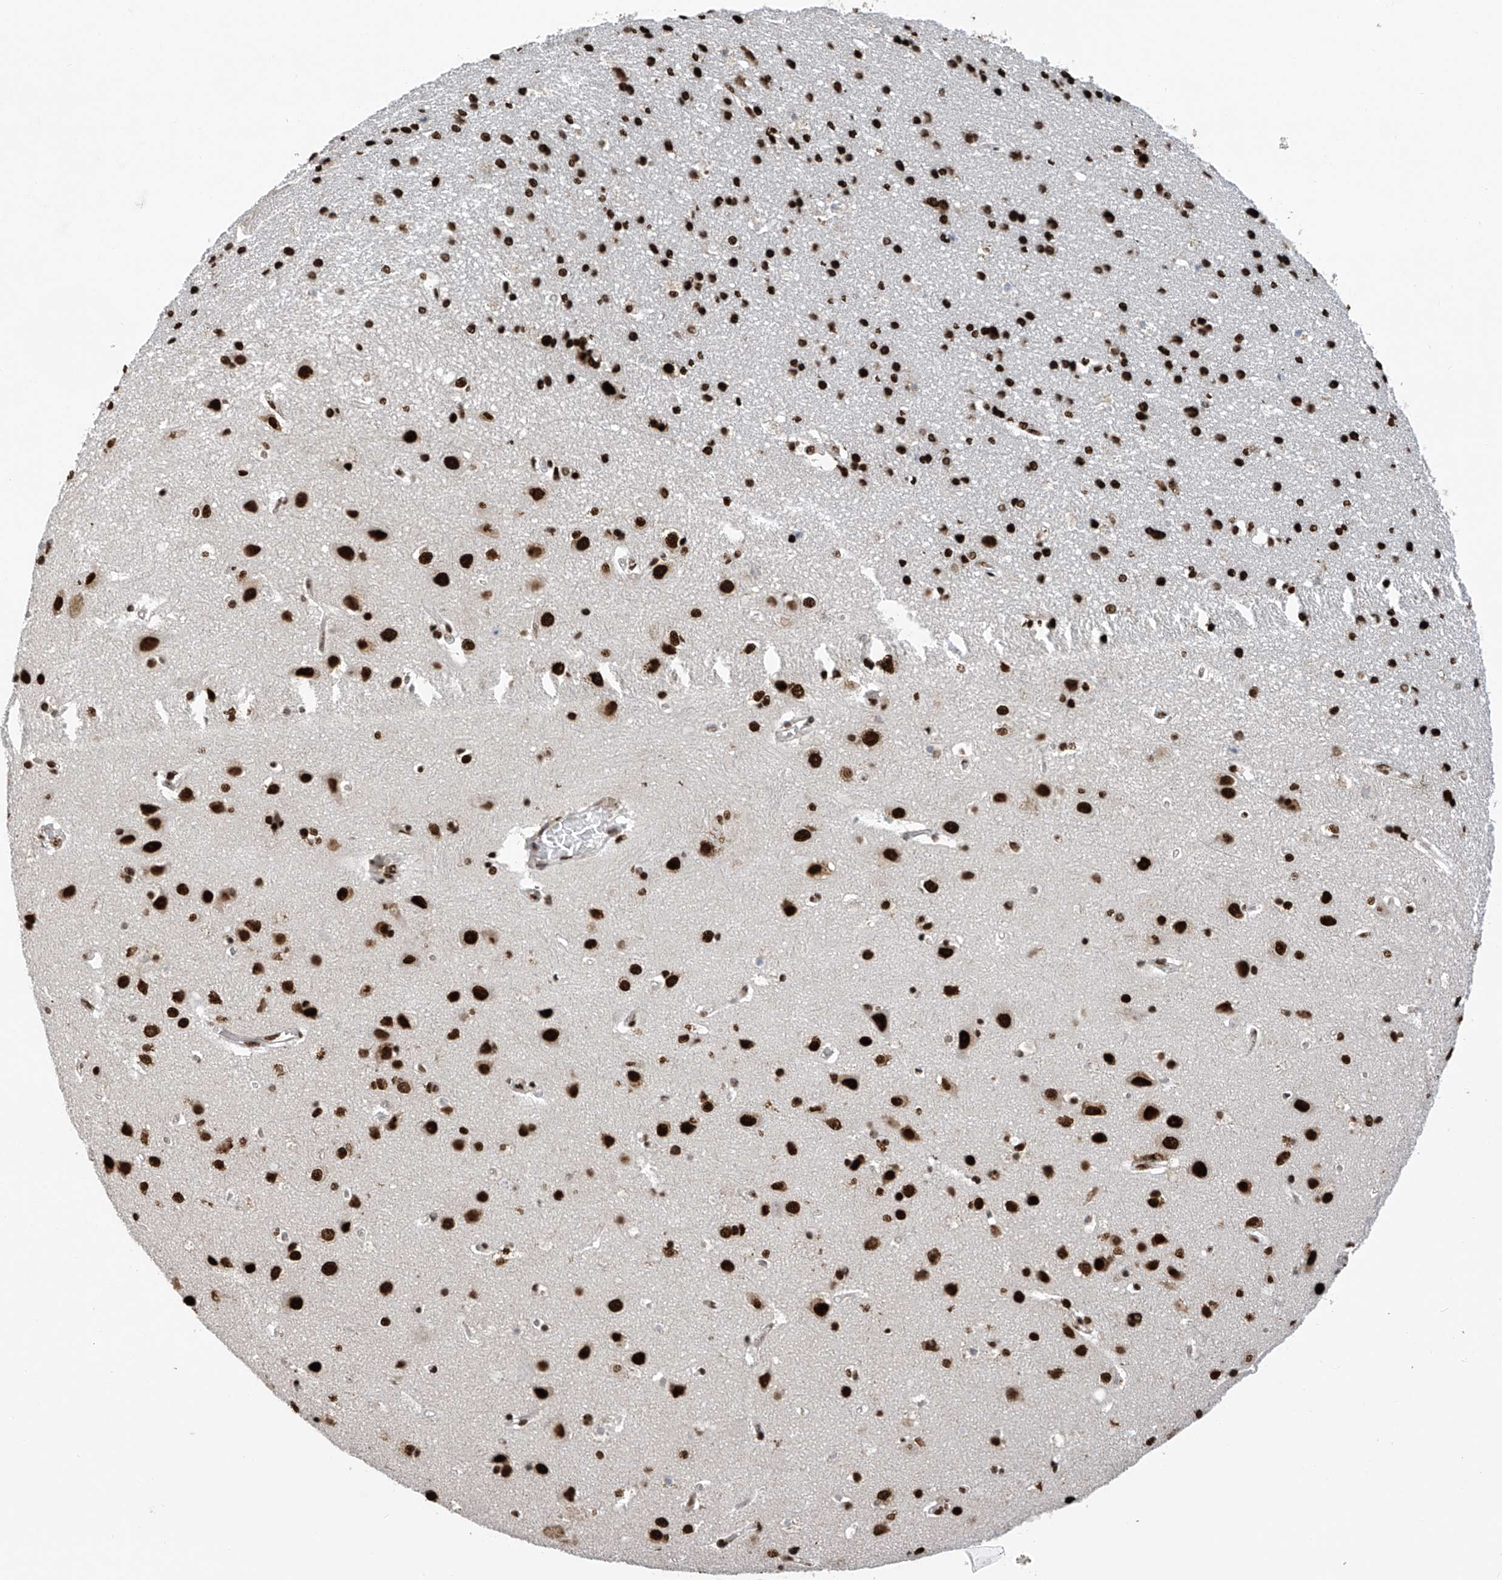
{"staining": {"intensity": "moderate", "quantity": "25%-75%", "location": "nuclear"}, "tissue": "cerebral cortex", "cell_type": "Endothelial cells", "image_type": "normal", "snomed": [{"axis": "morphology", "description": "Normal tissue, NOS"}, {"axis": "topography", "description": "Cerebral cortex"}], "caption": "Immunohistochemical staining of normal cerebral cortex reveals moderate nuclear protein expression in about 25%-75% of endothelial cells.", "gene": "APLF", "patient": {"sex": "male", "age": 54}}